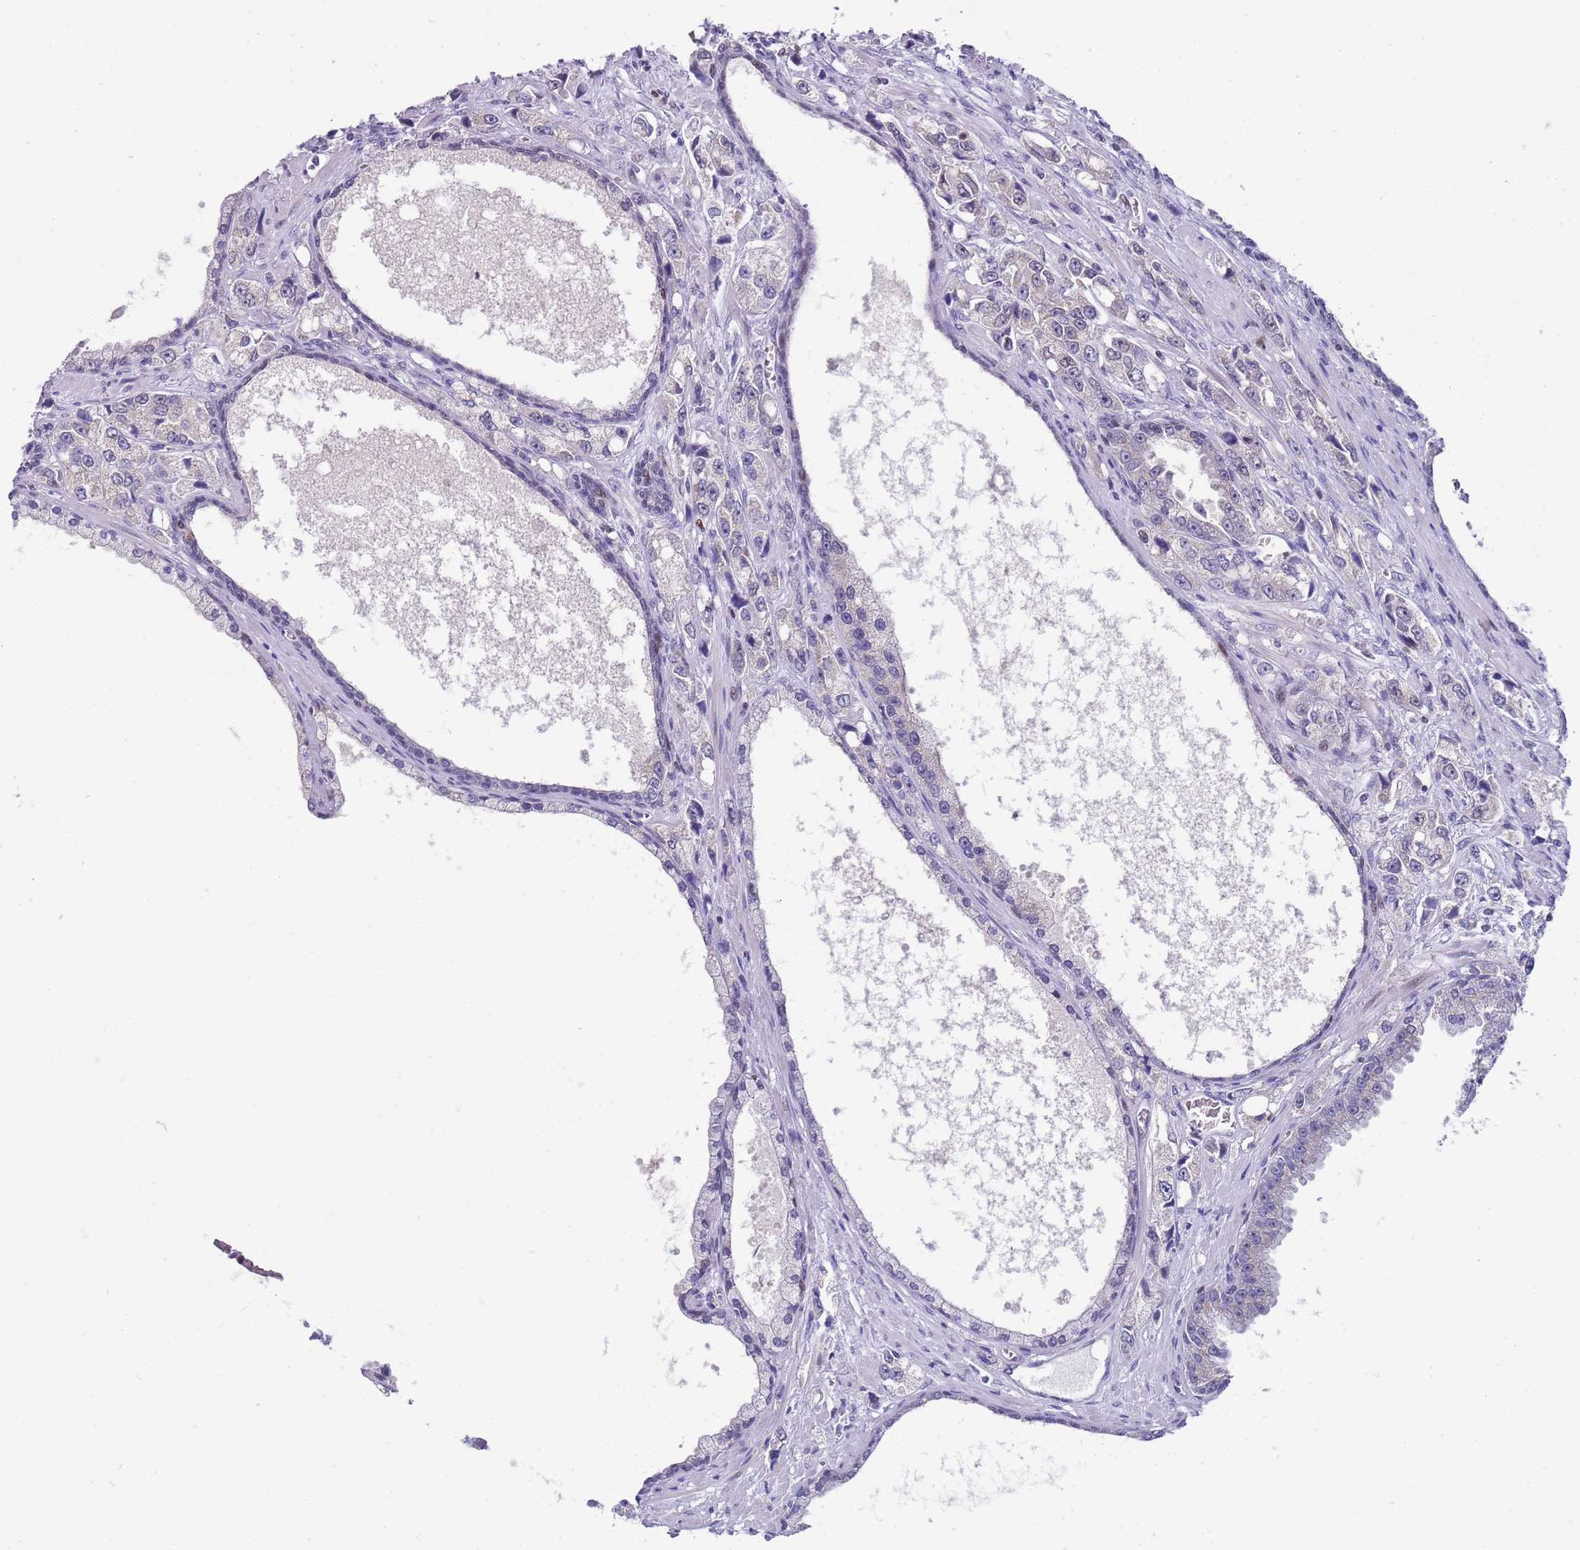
{"staining": {"intensity": "negative", "quantity": "none", "location": "none"}, "tissue": "prostate cancer", "cell_type": "Tumor cells", "image_type": "cancer", "snomed": [{"axis": "morphology", "description": "Adenocarcinoma, High grade"}, {"axis": "topography", "description": "Prostate"}], "caption": "DAB immunohistochemical staining of prostate cancer demonstrates no significant staining in tumor cells.", "gene": "STK25", "patient": {"sex": "male", "age": 74}}